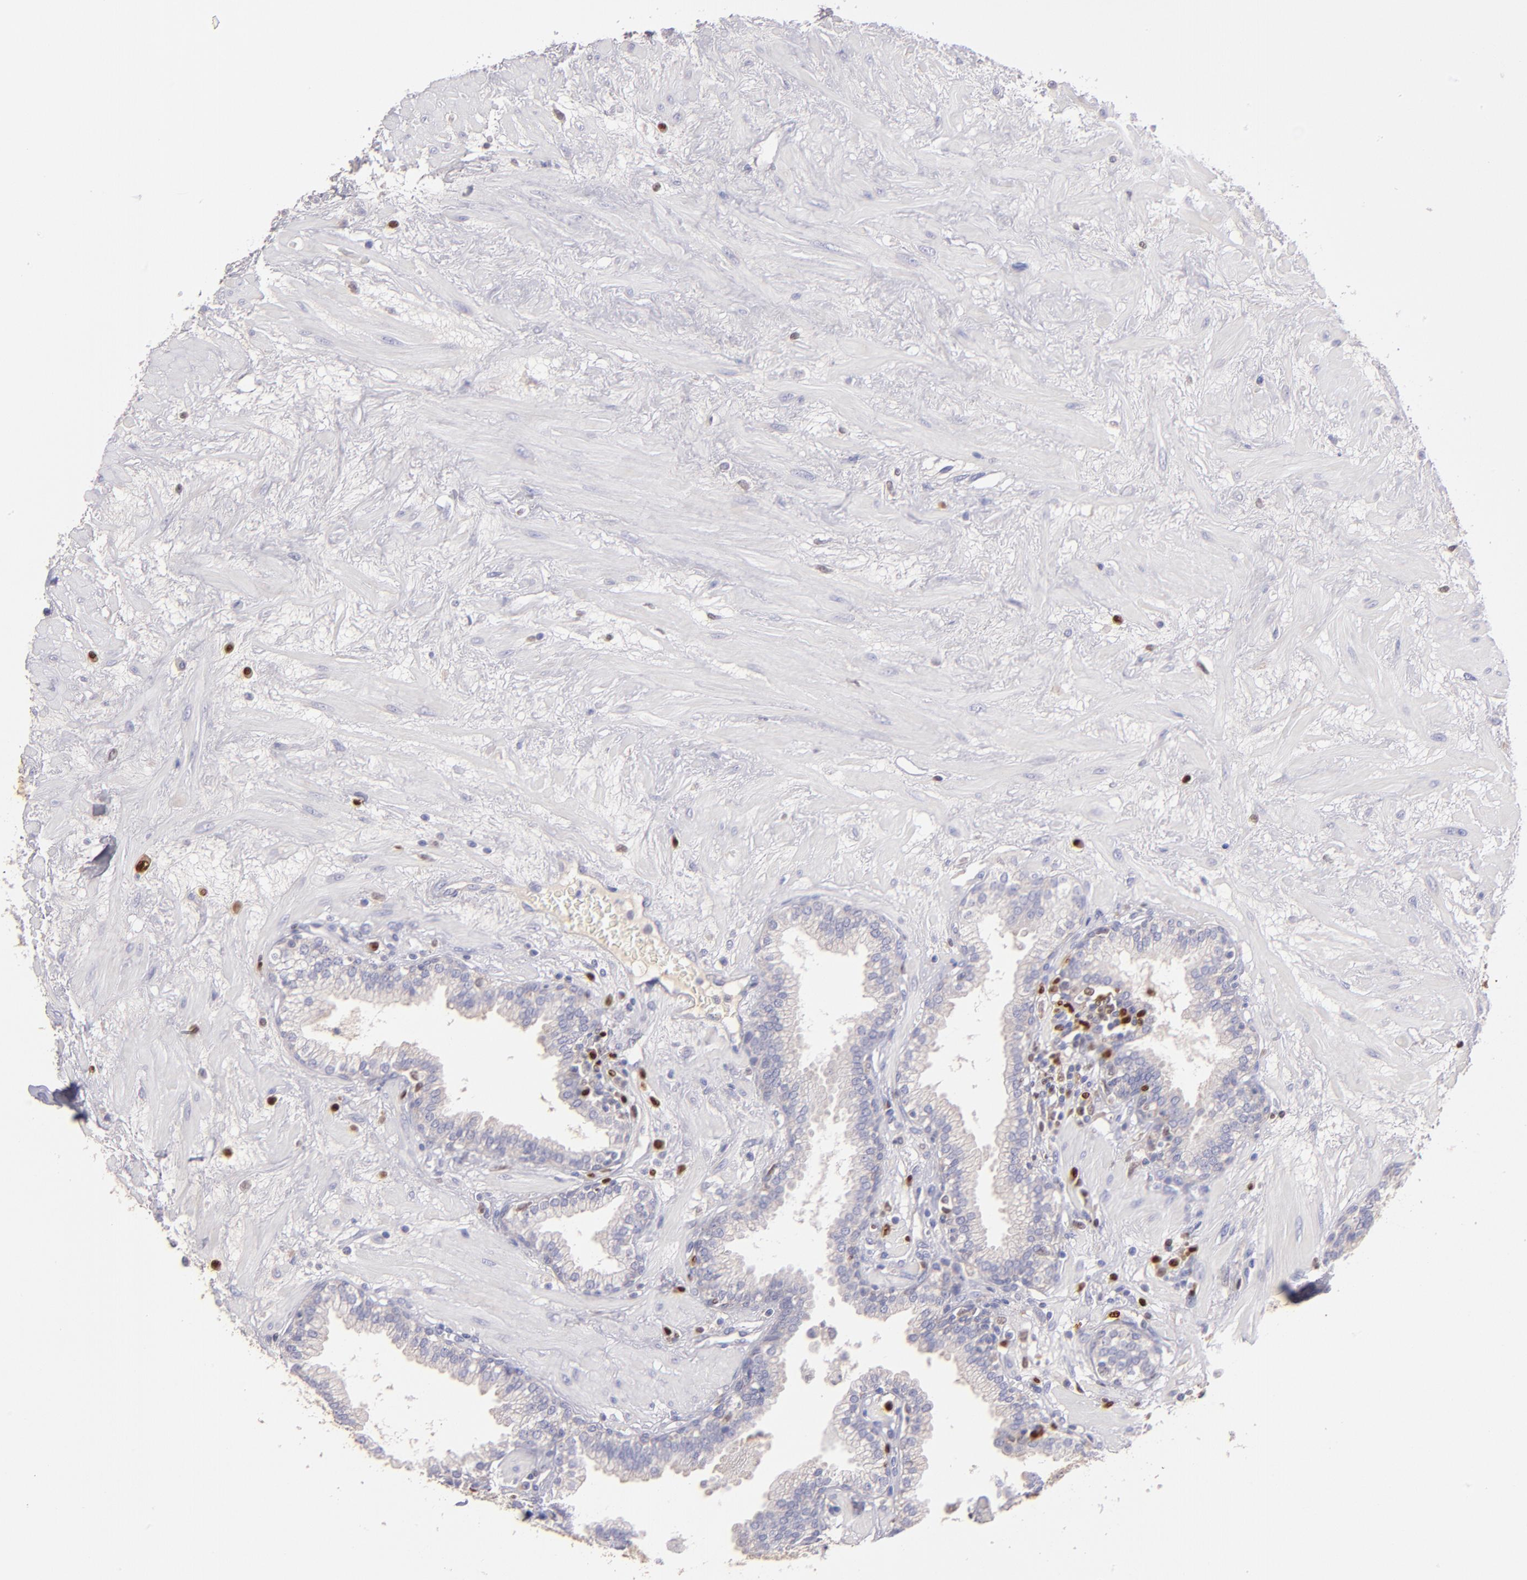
{"staining": {"intensity": "weak", "quantity": "25%-75%", "location": "cytoplasmic/membranous"}, "tissue": "prostate", "cell_type": "Glandular cells", "image_type": "normal", "snomed": [{"axis": "morphology", "description": "Normal tissue, NOS"}, {"axis": "topography", "description": "Prostate"}], "caption": "The image demonstrates immunohistochemical staining of normal prostate. There is weak cytoplasmic/membranous expression is identified in about 25%-75% of glandular cells.", "gene": "IRF8", "patient": {"sex": "male", "age": 64}}